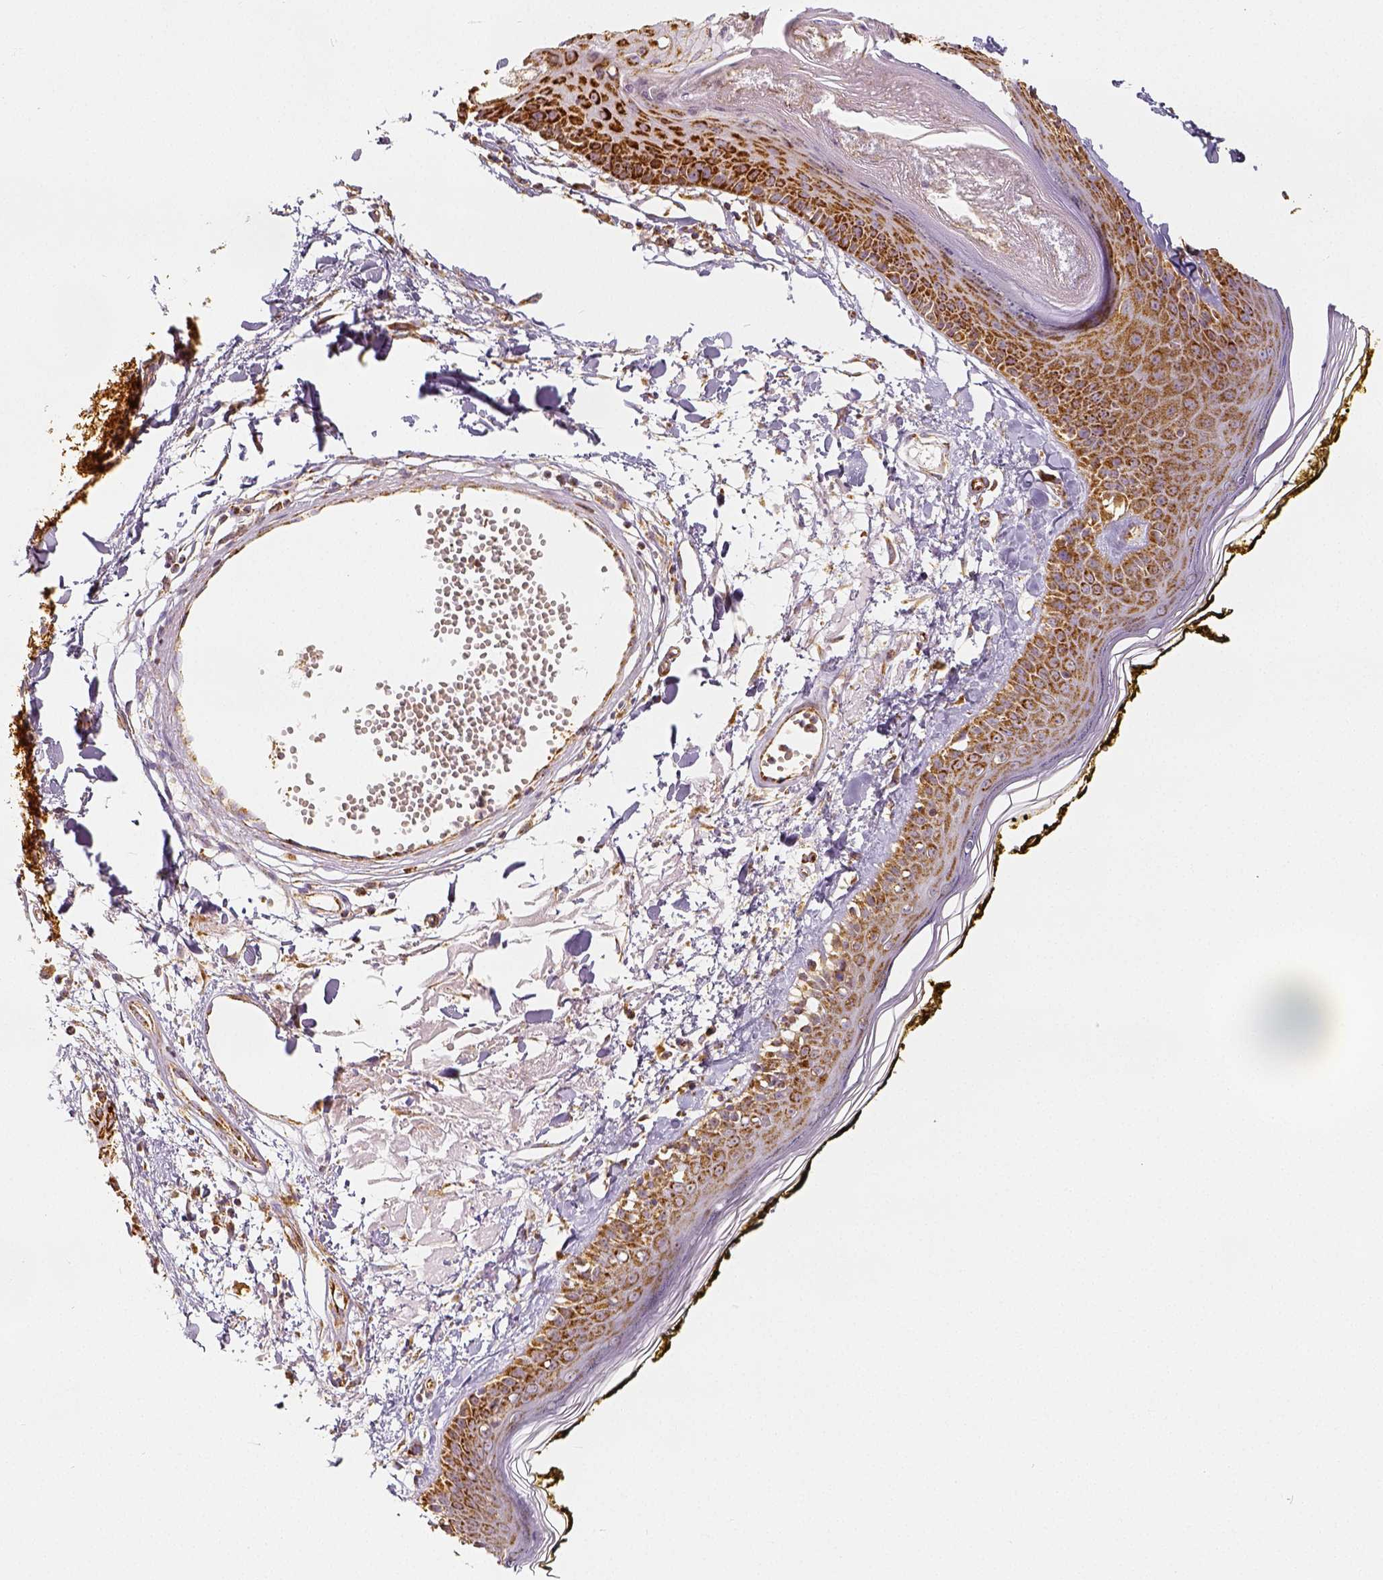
{"staining": {"intensity": "moderate", "quantity": ">75%", "location": "cytoplasmic/membranous"}, "tissue": "skin", "cell_type": "Fibroblasts", "image_type": "normal", "snomed": [{"axis": "morphology", "description": "Normal tissue, NOS"}, {"axis": "topography", "description": "Skin"}], "caption": "IHC photomicrograph of normal skin: skin stained using immunohistochemistry reveals medium levels of moderate protein expression localized specifically in the cytoplasmic/membranous of fibroblasts, appearing as a cytoplasmic/membranous brown color.", "gene": "PGAM5", "patient": {"sex": "male", "age": 76}}